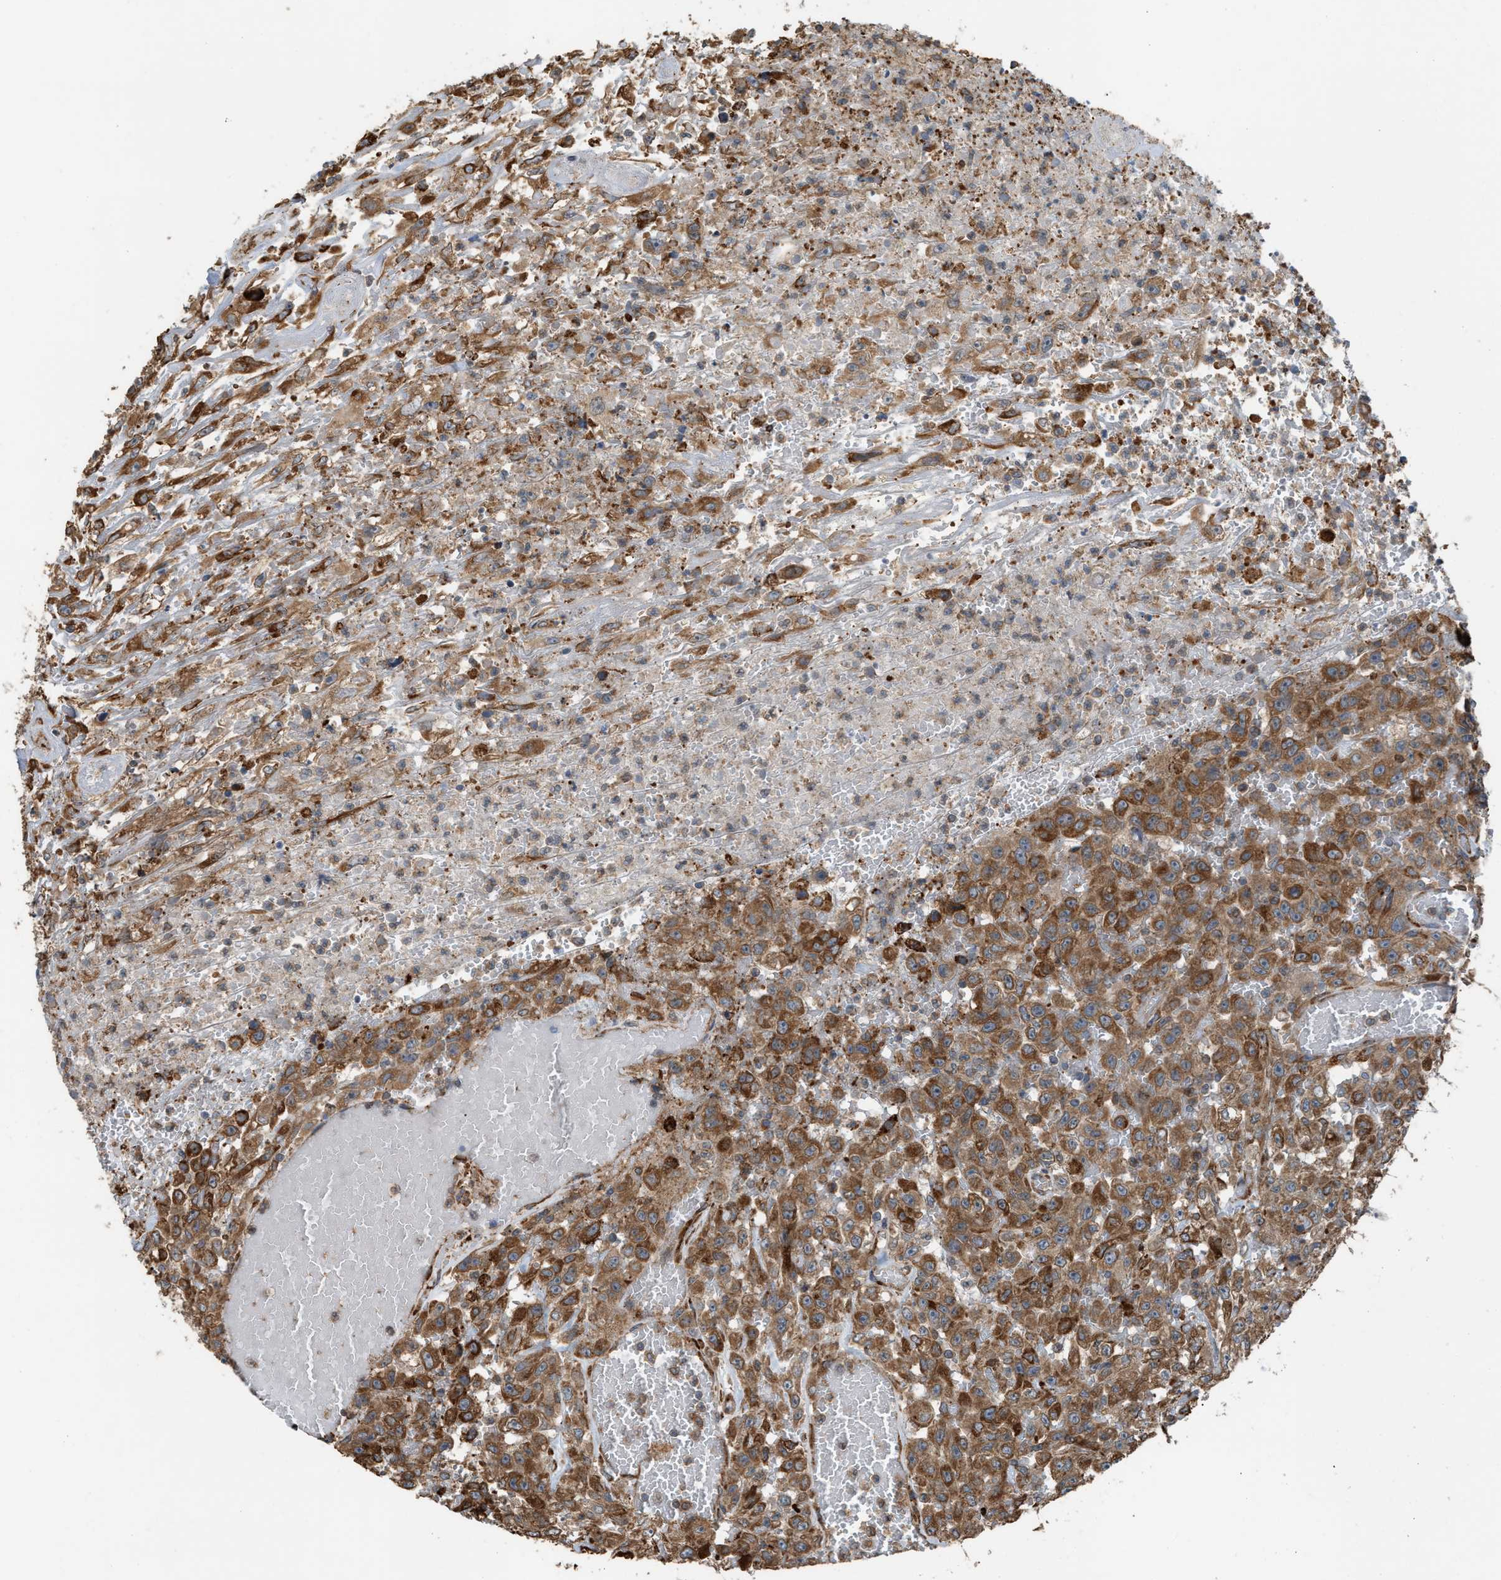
{"staining": {"intensity": "moderate", "quantity": ">75%", "location": "cytoplasmic/membranous"}, "tissue": "urothelial cancer", "cell_type": "Tumor cells", "image_type": "cancer", "snomed": [{"axis": "morphology", "description": "Urothelial carcinoma, High grade"}, {"axis": "topography", "description": "Urinary bladder"}], "caption": "Protein staining of urothelial cancer tissue shows moderate cytoplasmic/membranous positivity in about >75% of tumor cells. The protein is stained brown, and the nuclei are stained in blue (DAB (3,3'-diaminobenzidine) IHC with brightfield microscopy, high magnification).", "gene": "BAIAP2L1", "patient": {"sex": "male", "age": 46}}